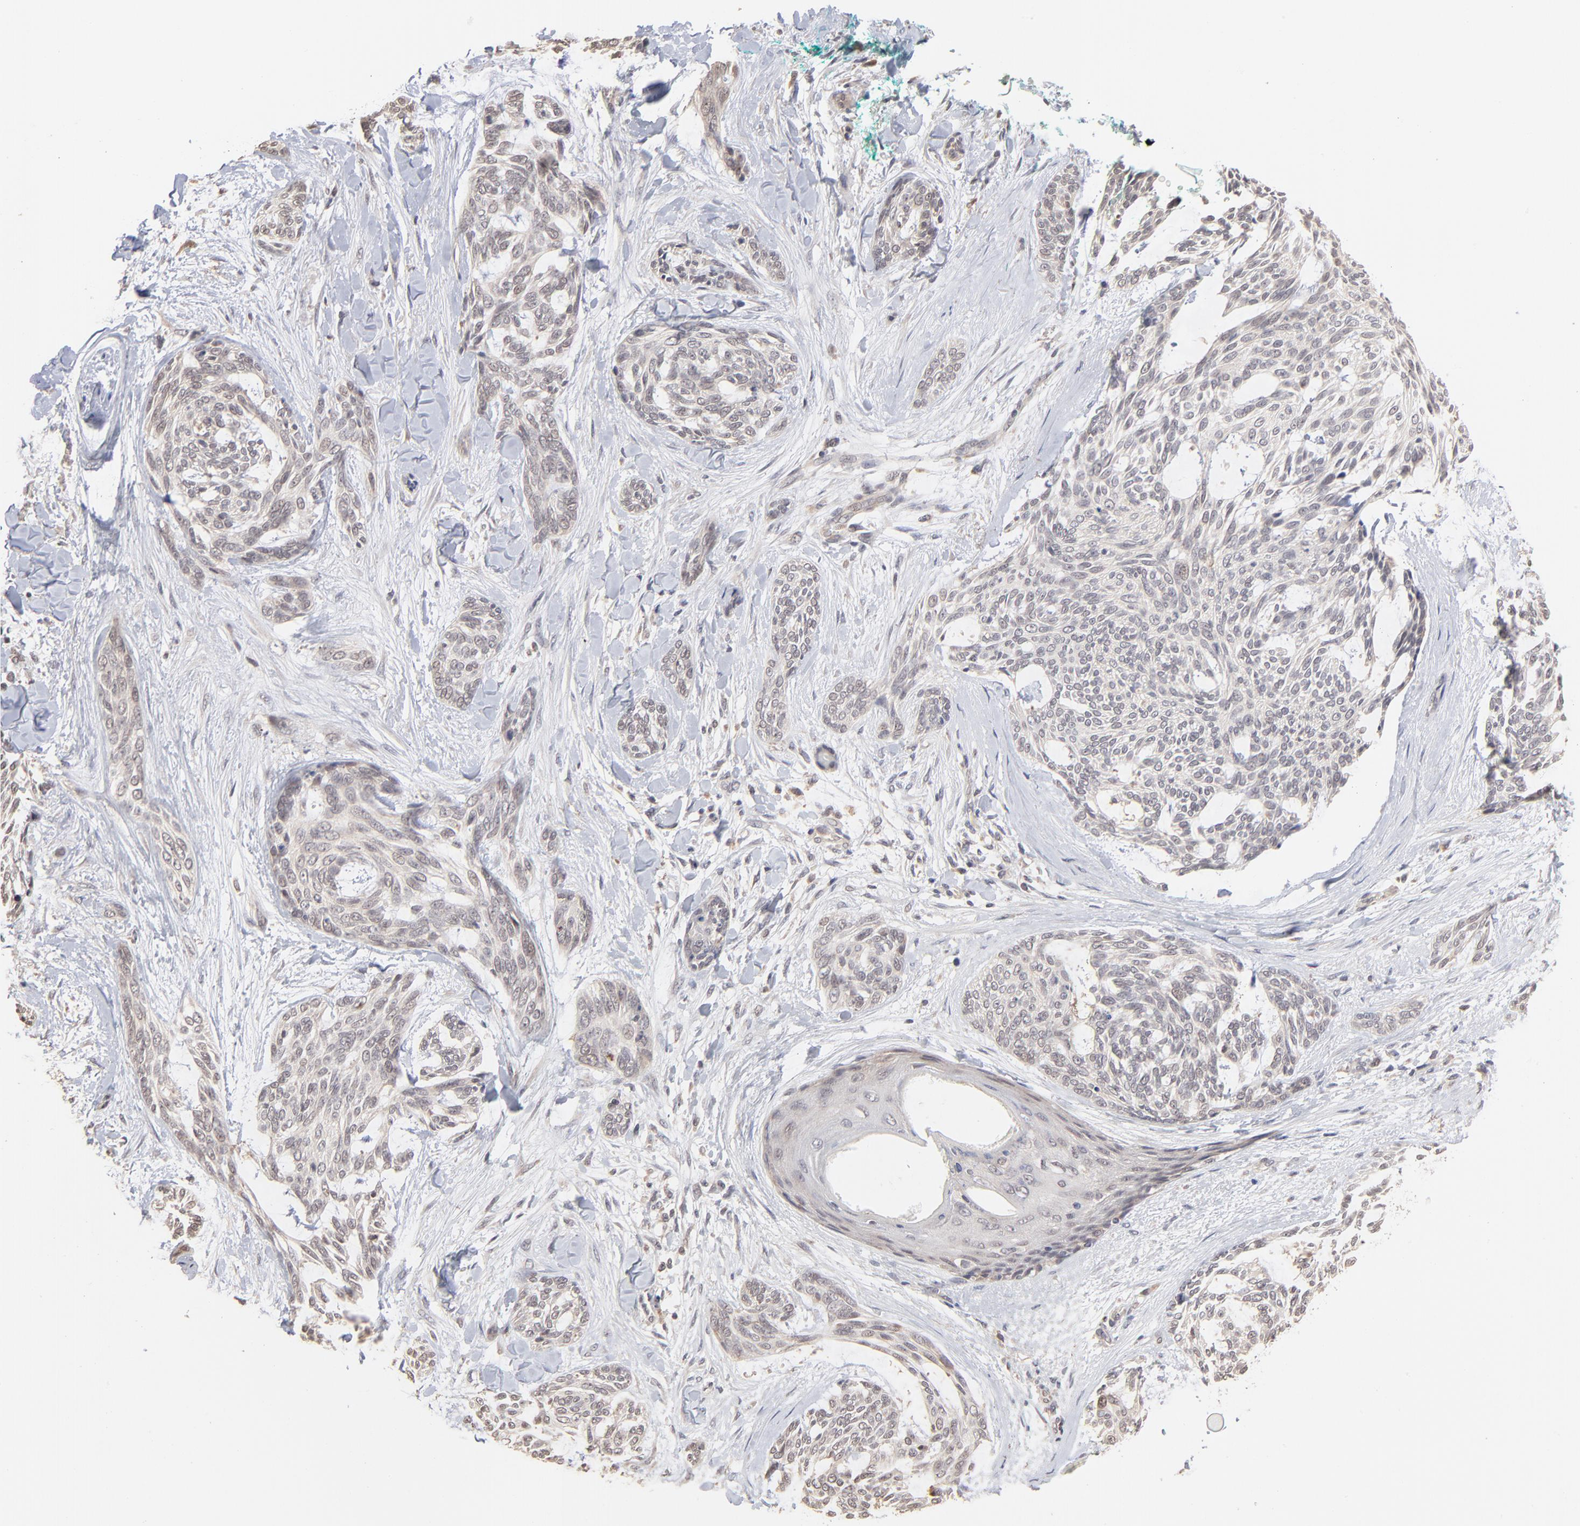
{"staining": {"intensity": "weak", "quantity": "25%-75%", "location": "cytoplasmic/membranous,nuclear"}, "tissue": "skin cancer", "cell_type": "Tumor cells", "image_type": "cancer", "snomed": [{"axis": "morphology", "description": "Normal tissue, NOS"}, {"axis": "morphology", "description": "Basal cell carcinoma"}, {"axis": "topography", "description": "Skin"}], "caption": "Immunohistochemical staining of skin cancer (basal cell carcinoma) displays low levels of weak cytoplasmic/membranous and nuclear positivity in approximately 25%-75% of tumor cells. Nuclei are stained in blue.", "gene": "MSL2", "patient": {"sex": "female", "age": 71}}